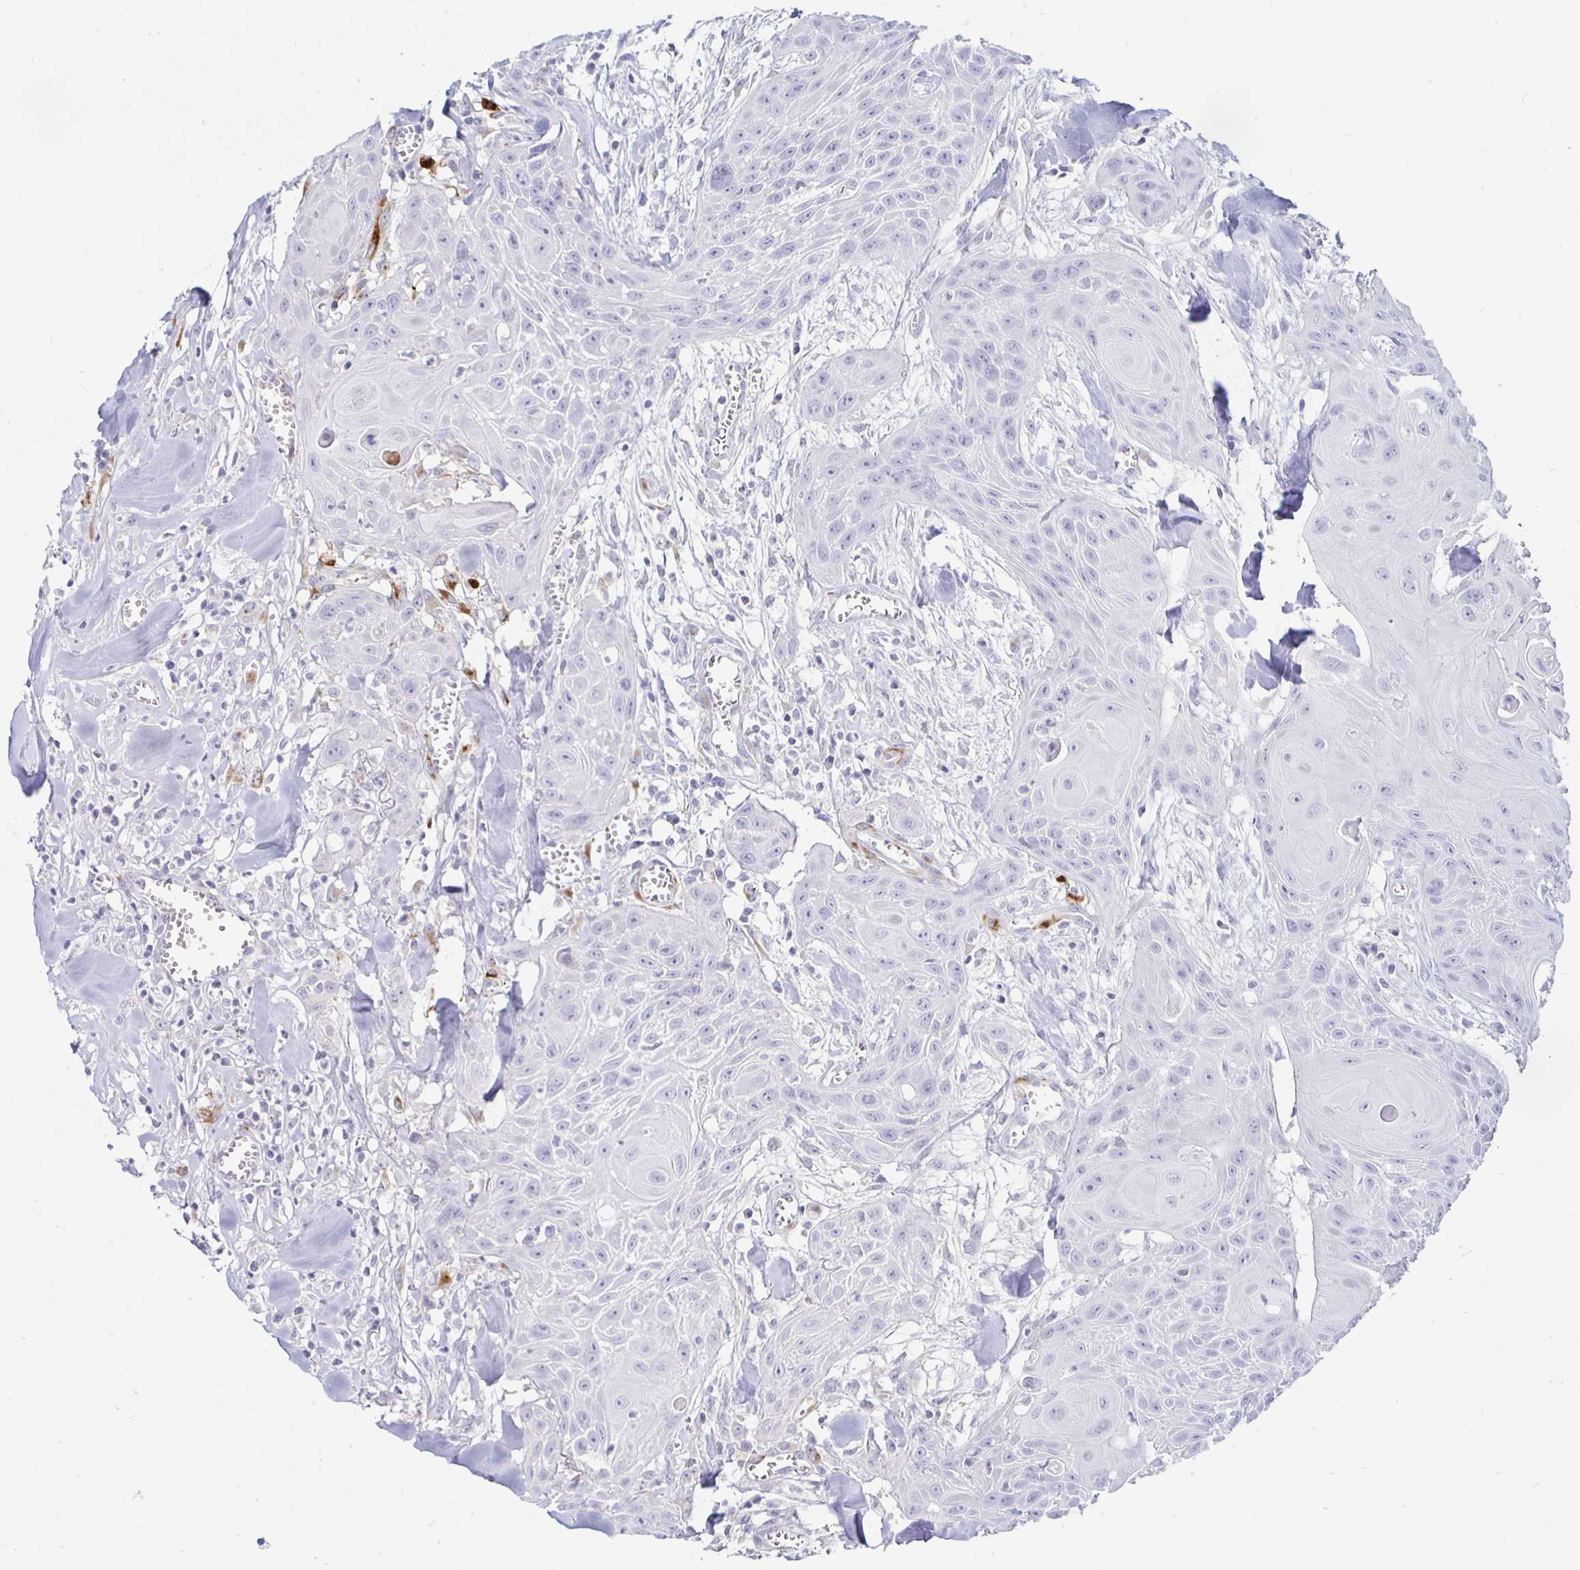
{"staining": {"intensity": "negative", "quantity": "none", "location": "none"}, "tissue": "head and neck cancer", "cell_type": "Tumor cells", "image_type": "cancer", "snomed": [{"axis": "morphology", "description": "Squamous cell carcinoma, NOS"}, {"axis": "topography", "description": "Lymph node"}, {"axis": "topography", "description": "Salivary gland"}, {"axis": "topography", "description": "Head-Neck"}], "caption": "Immunohistochemical staining of human squamous cell carcinoma (head and neck) shows no significant positivity in tumor cells.", "gene": "TIMP1", "patient": {"sex": "female", "age": 74}}